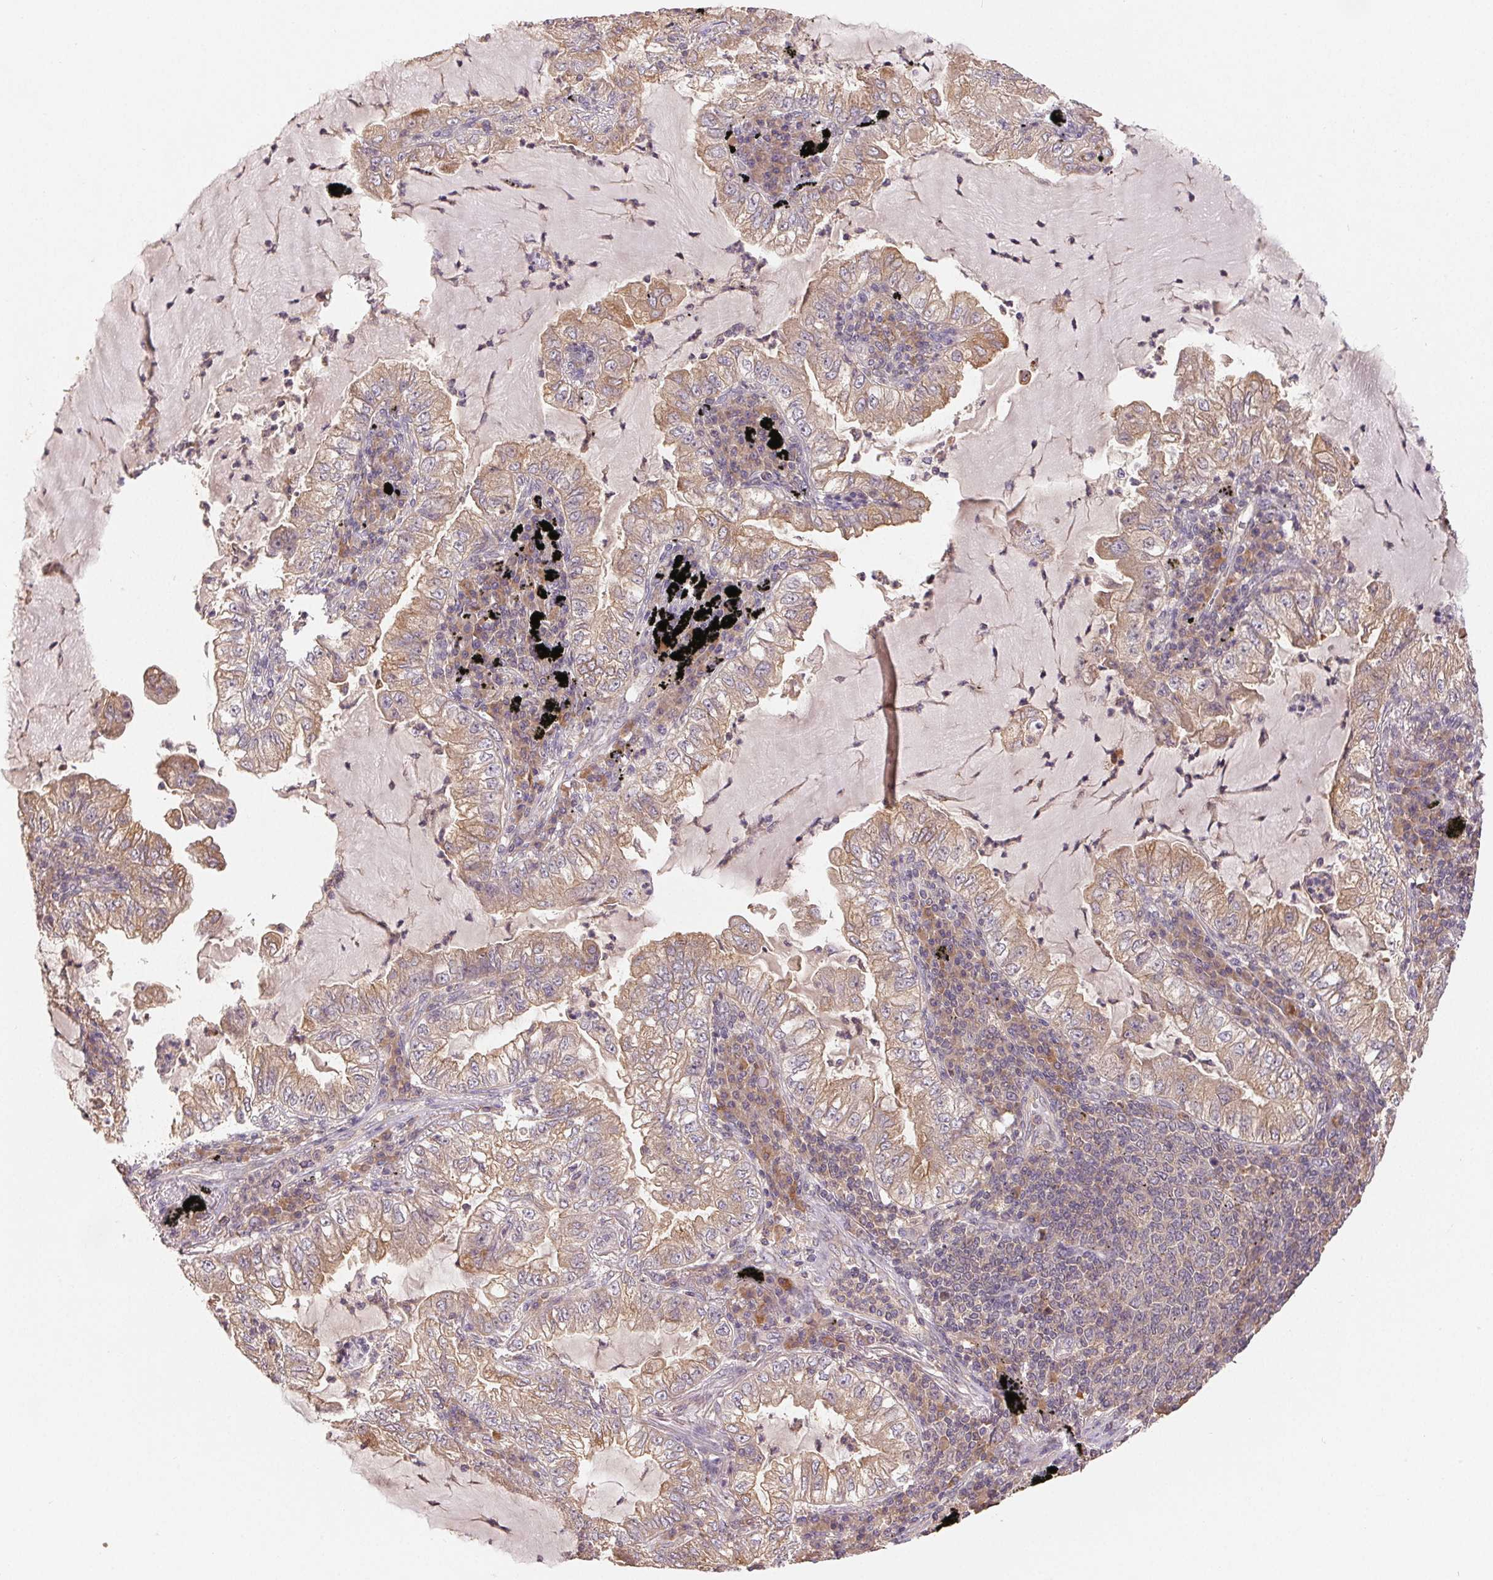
{"staining": {"intensity": "weak", "quantity": ">75%", "location": "cytoplasmic/membranous"}, "tissue": "lung cancer", "cell_type": "Tumor cells", "image_type": "cancer", "snomed": [{"axis": "morphology", "description": "Adenocarcinoma, NOS"}, {"axis": "topography", "description": "Lung"}], "caption": "Lung cancer stained for a protein (brown) demonstrates weak cytoplasmic/membranous positive expression in about >75% of tumor cells.", "gene": "MAPKAPK2", "patient": {"sex": "female", "age": 73}}